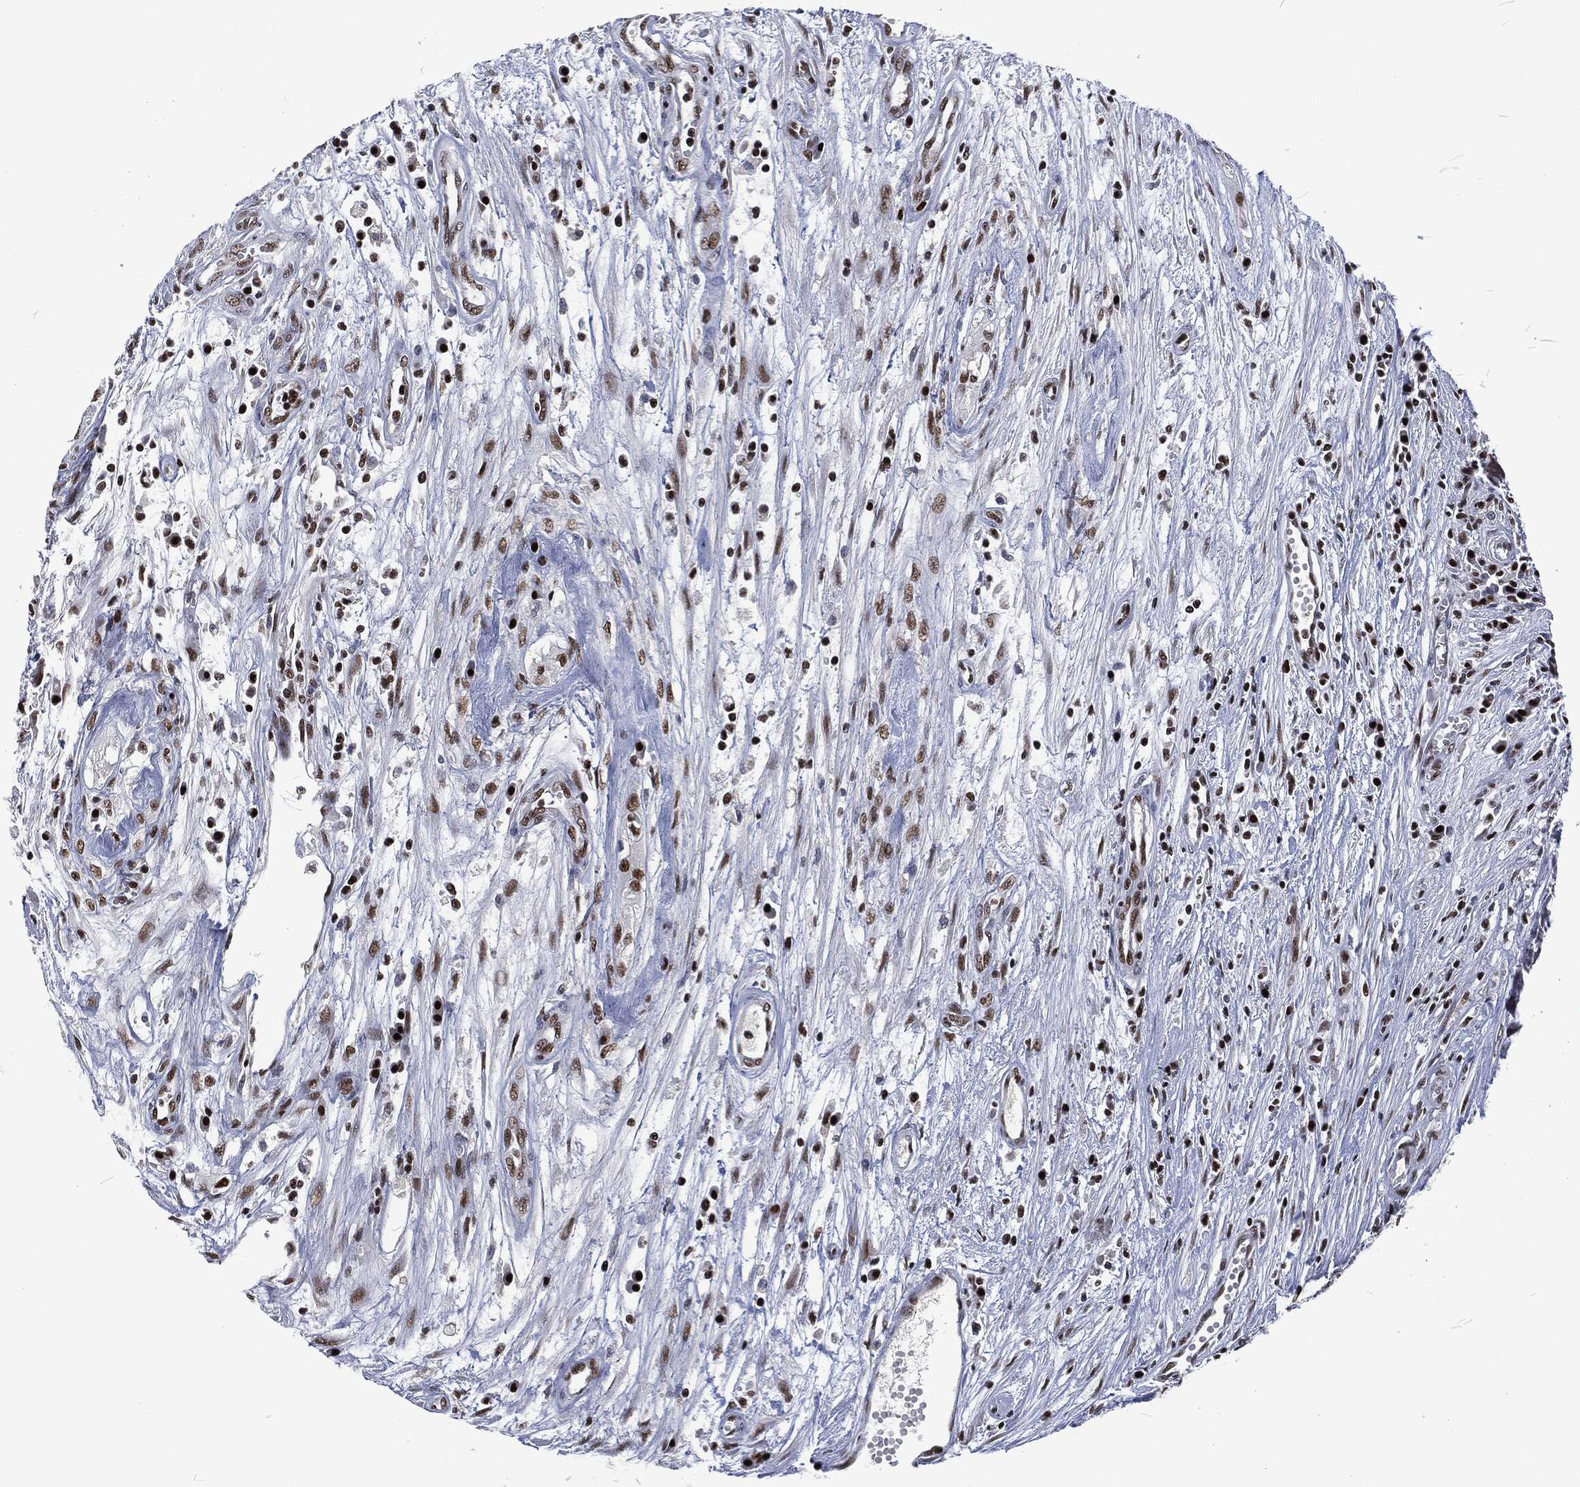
{"staining": {"intensity": "moderate", "quantity": "<25%", "location": "nuclear"}, "tissue": "testis cancer", "cell_type": "Tumor cells", "image_type": "cancer", "snomed": [{"axis": "morphology", "description": "Seminoma, NOS"}, {"axis": "morphology", "description": "Carcinoma, Embryonal, NOS"}, {"axis": "topography", "description": "Testis"}], "caption": "Immunohistochemistry (DAB) staining of testis seminoma shows moderate nuclear protein positivity in about <25% of tumor cells.", "gene": "DCPS", "patient": {"sex": "male", "age": 22}}